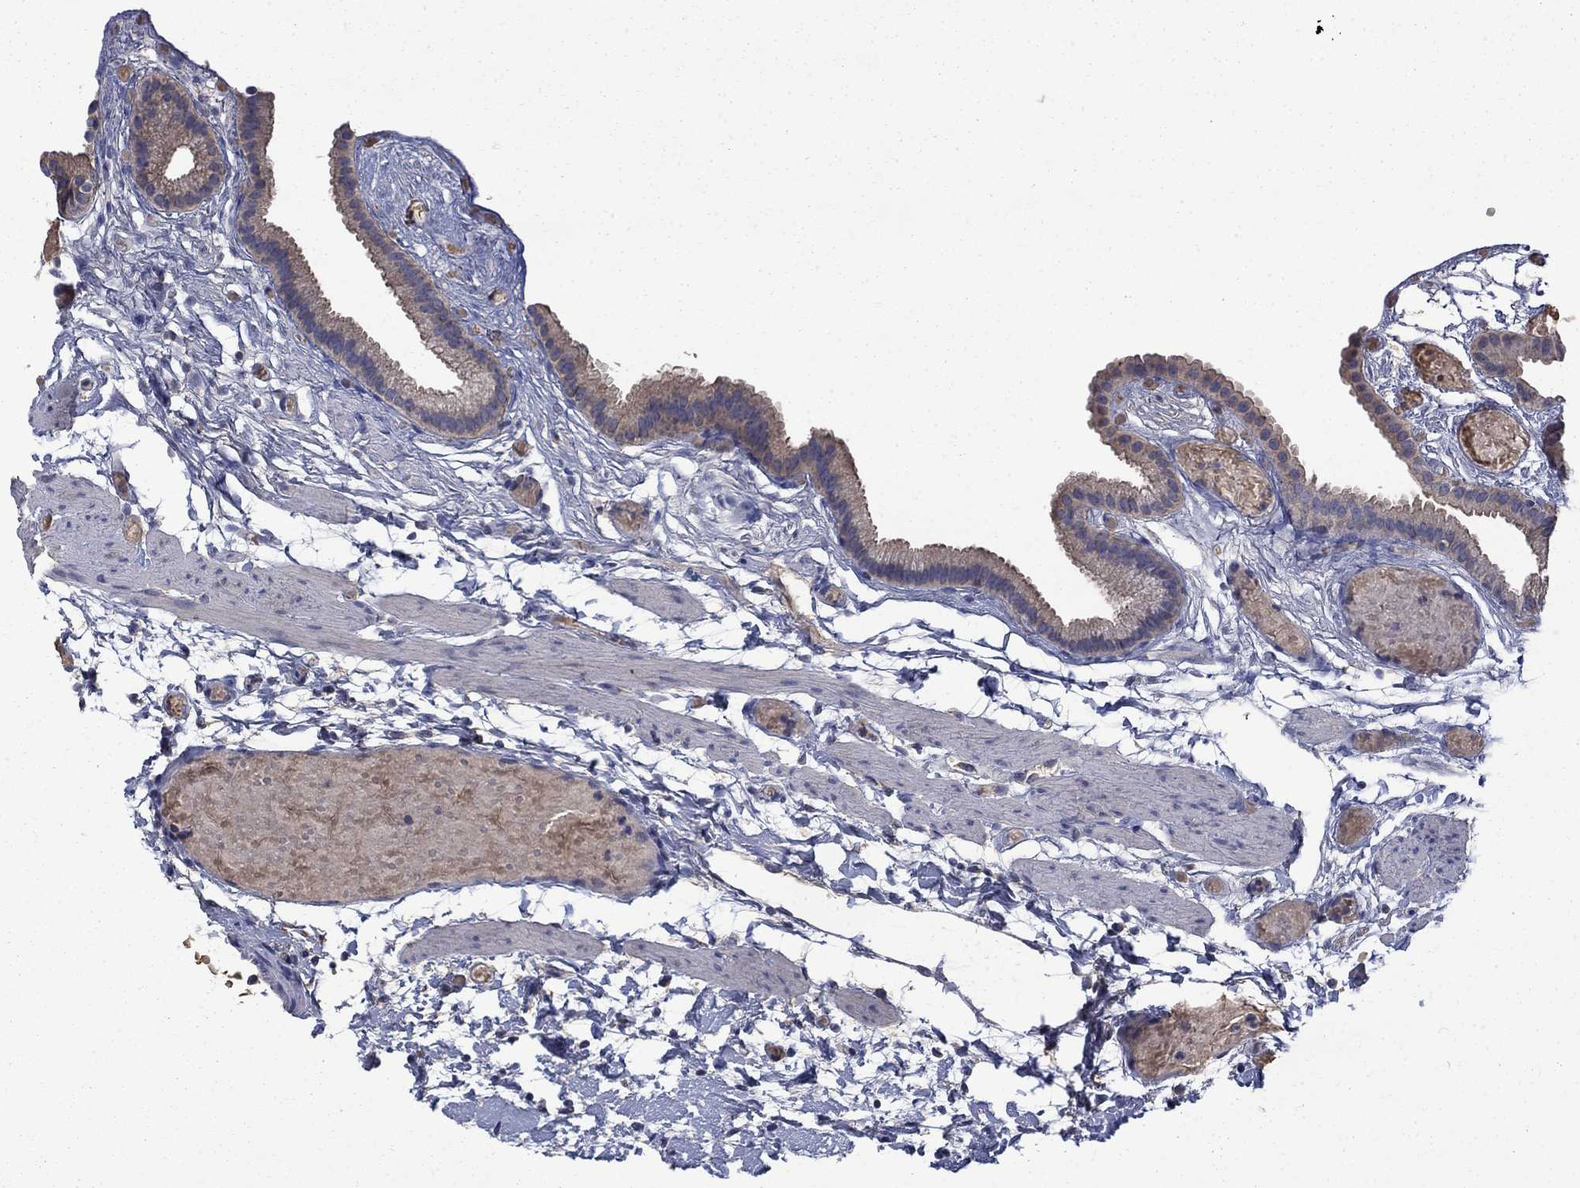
{"staining": {"intensity": "moderate", "quantity": "<25%", "location": "cytoplasmic/membranous"}, "tissue": "gallbladder", "cell_type": "Glandular cells", "image_type": "normal", "snomed": [{"axis": "morphology", "description": "Normal tissue, NOS"}, {"axis": "topography", "description": "Gallbladder"}], "caption": "Immunohistochemistry image of unremarkable human gallbladder stained for a protein (brown), which demonstrates low levels of moderate cytoplasmic/membranous staining in approximately <25% of glandular cells.", "gene": "HSPA12A", "patient": {"sex": "female", "age": 45}}